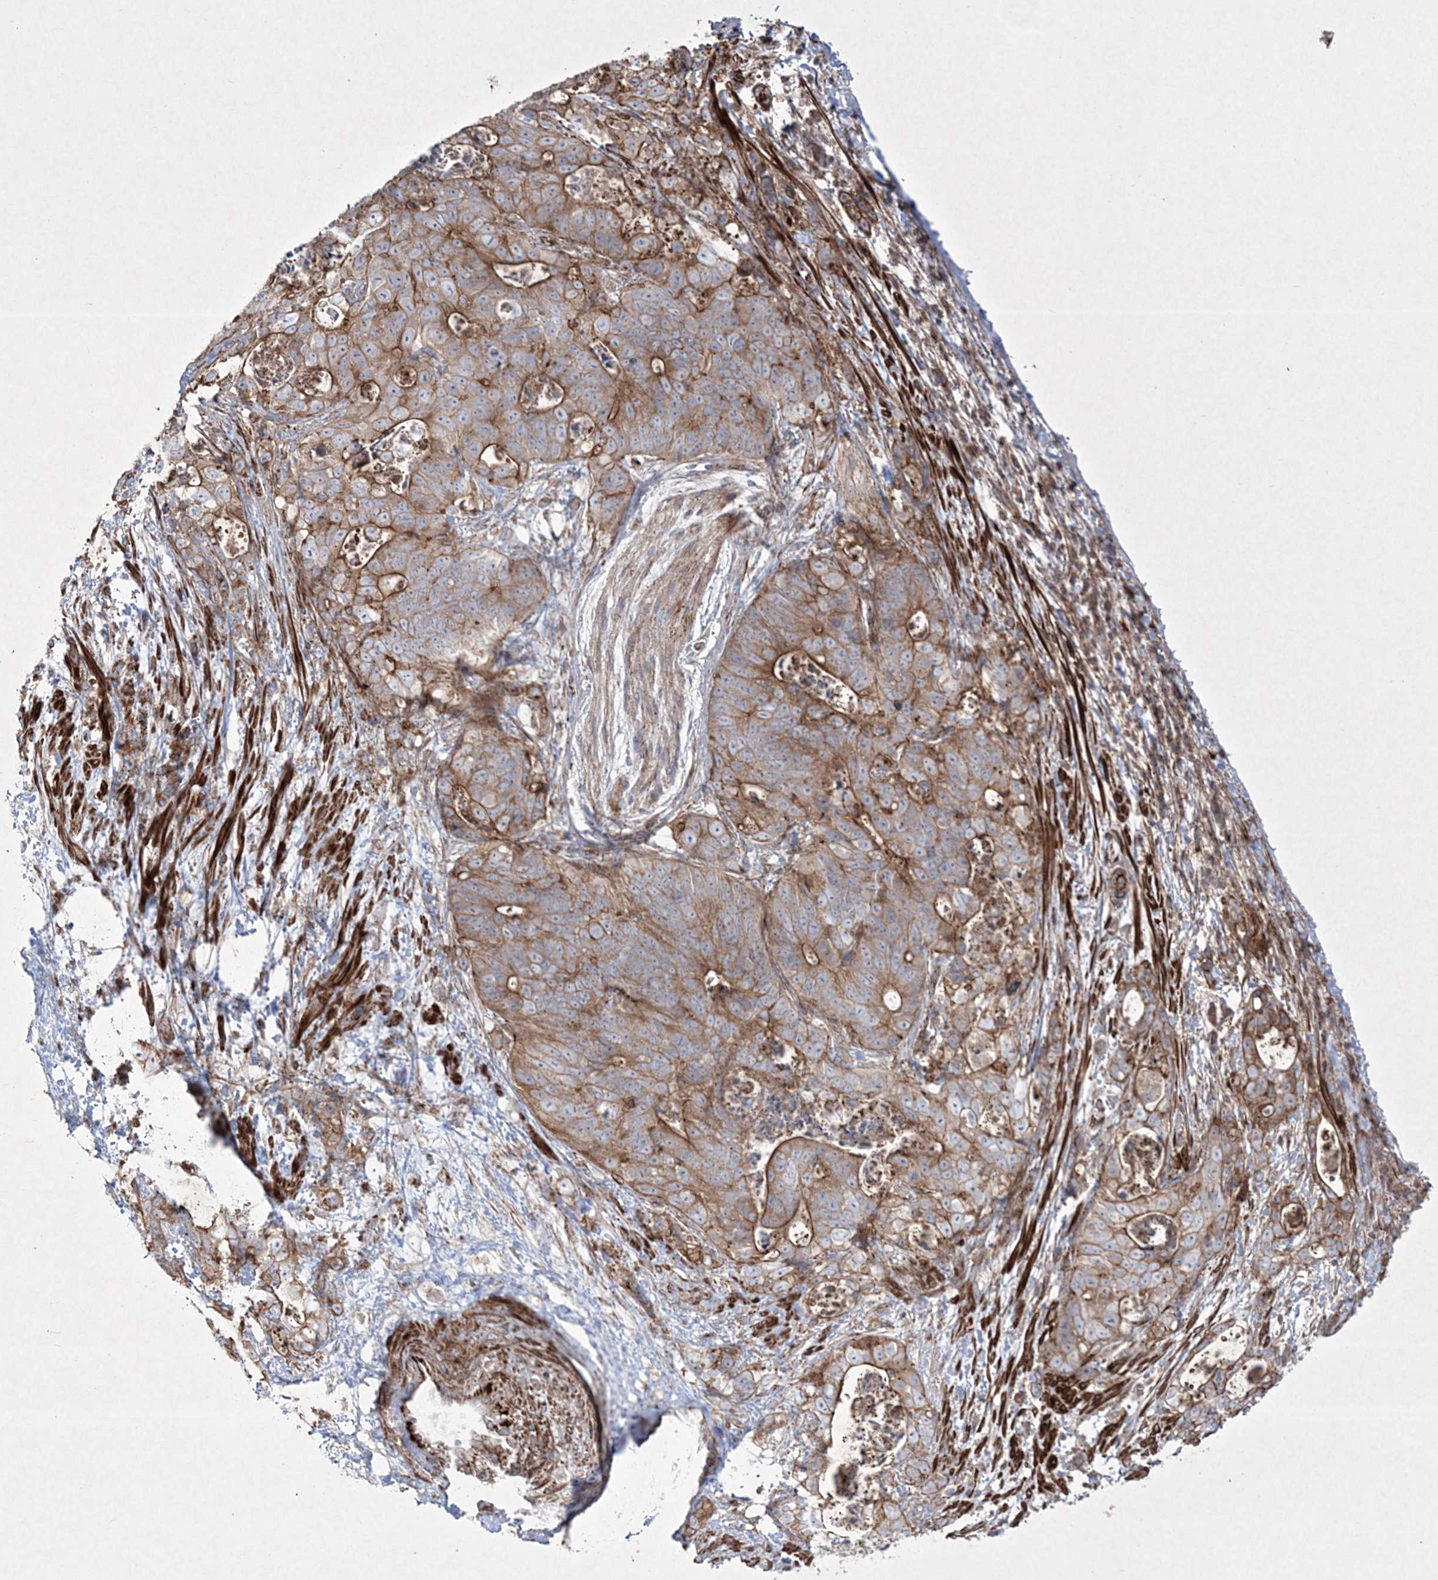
{"staining": {"intensity": "moderate", "quantity": ">75%", "location": "cytoplasmic/membranous"}, "tissue": "stomach cancer", "cell_type": "Tumor cells", "image_type": "cancer", "snomed": [{"axis": "morphology", "description": "Normal tissue, NOS"}, {"axis": "morphology", "description": "Adenocarcinoma, NOS"}, {"axis": "topography", "description": "Stomach"}], "caption": "About >75% of tumor cells in human stomach cancer reveal moderate cytoplasmic/membranous protein staining as visualized by brown immunohistochemical staining.", "gene": "RICTOR", "patient": {"sex": "female", "age": 89}}